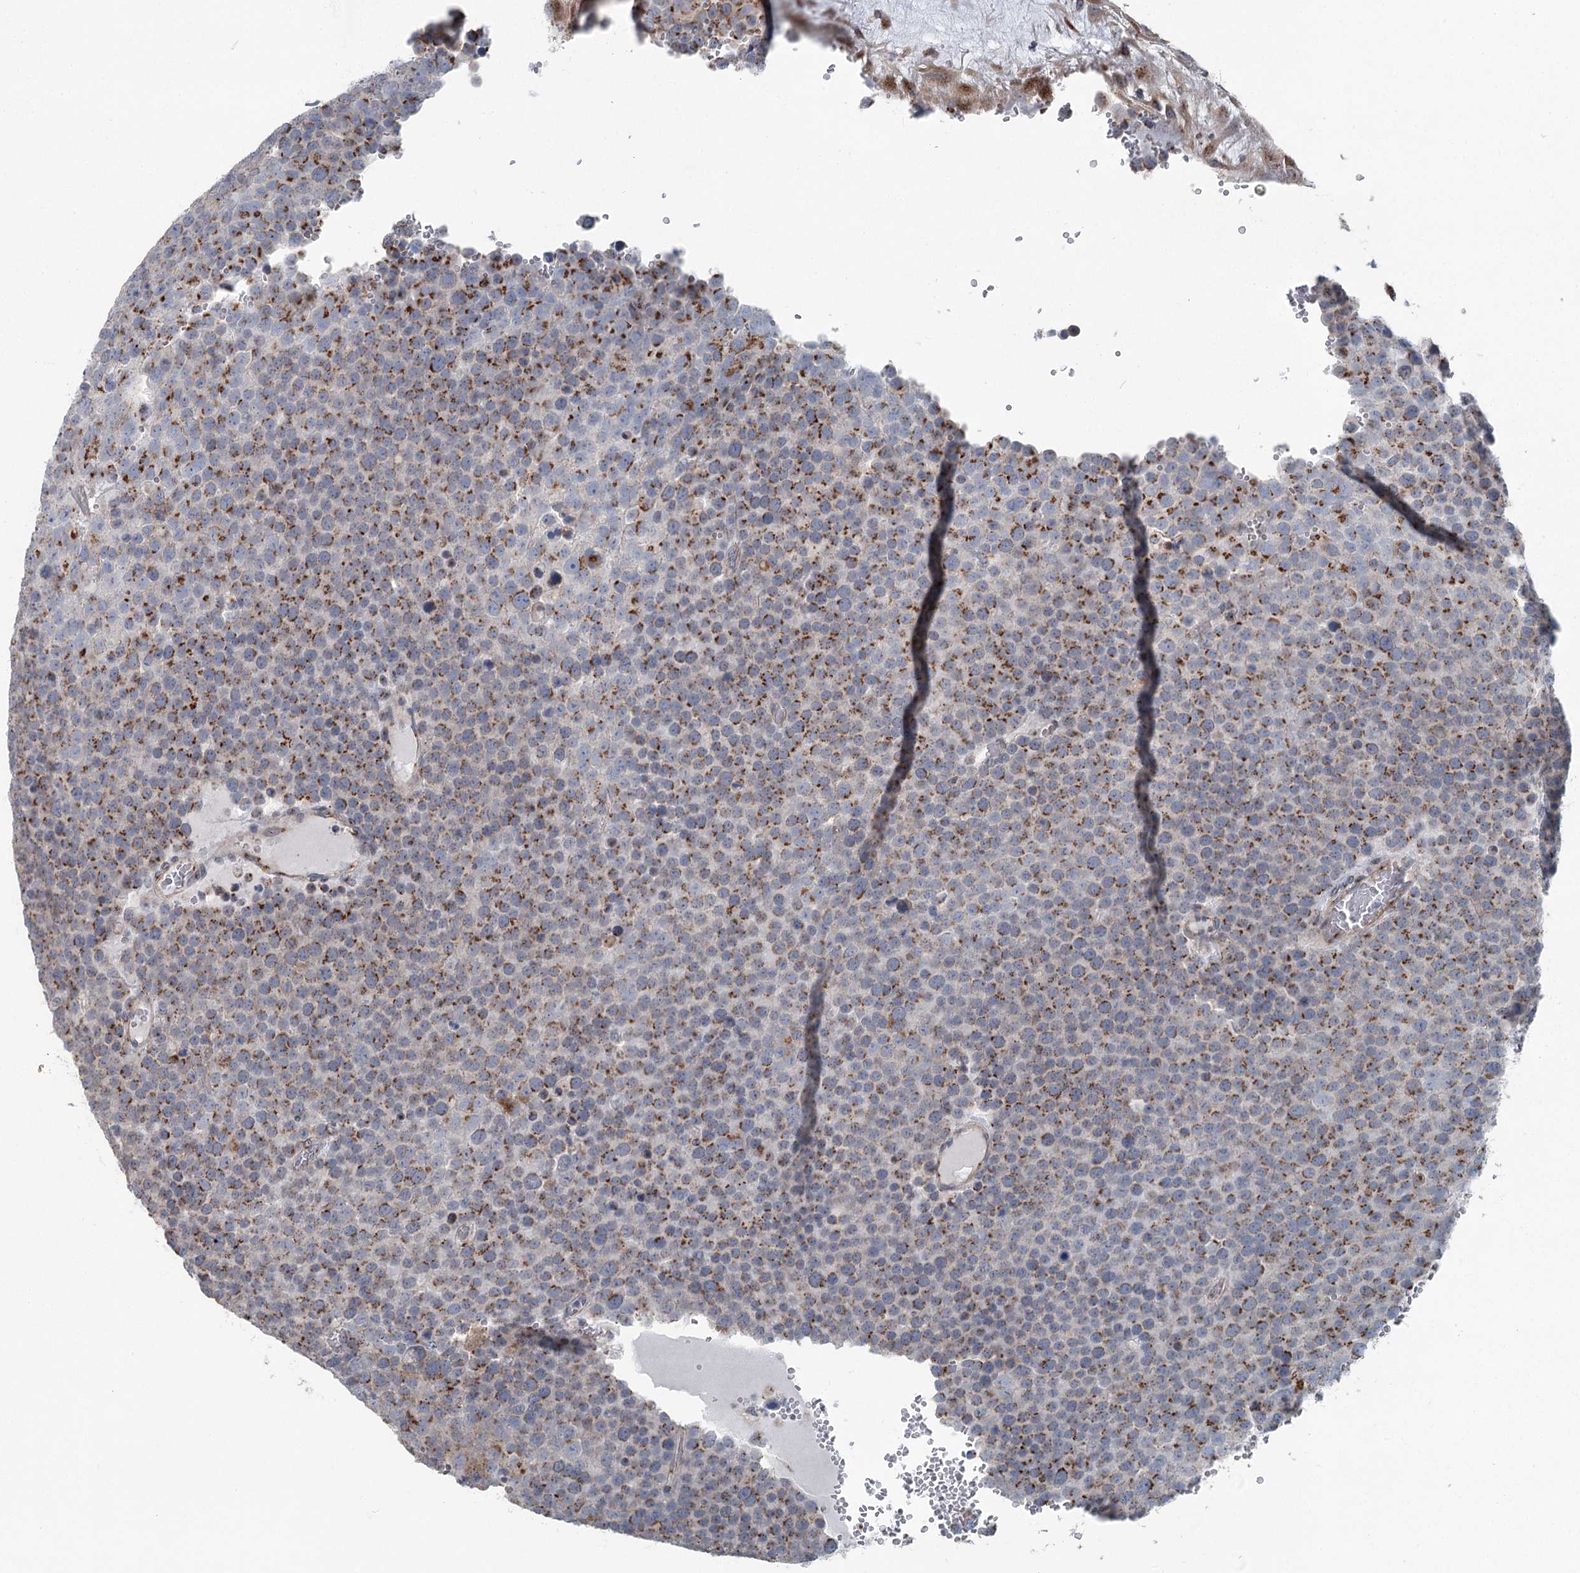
{"staining": {"intensity": "moderate", "quantity": ">75%", "location": "cytoplasmic/membranous"}, "tissue": "testis cancer", "cell_type": "Tumor cells", "image_type": "cancer", "snomed": [{"axis": "morphology", "description": "Seminoma, NOS"}, {"axis": "topography", "description": "Testis"}], "caption": "Protein positivity by immunohistochemistry demonstrates moderate cytoplasmic/membranous staining in about >75% of tumor cells in testis cancer.", "gene": "ITIH5", "patient": {"sex": "male", "age": 71}}